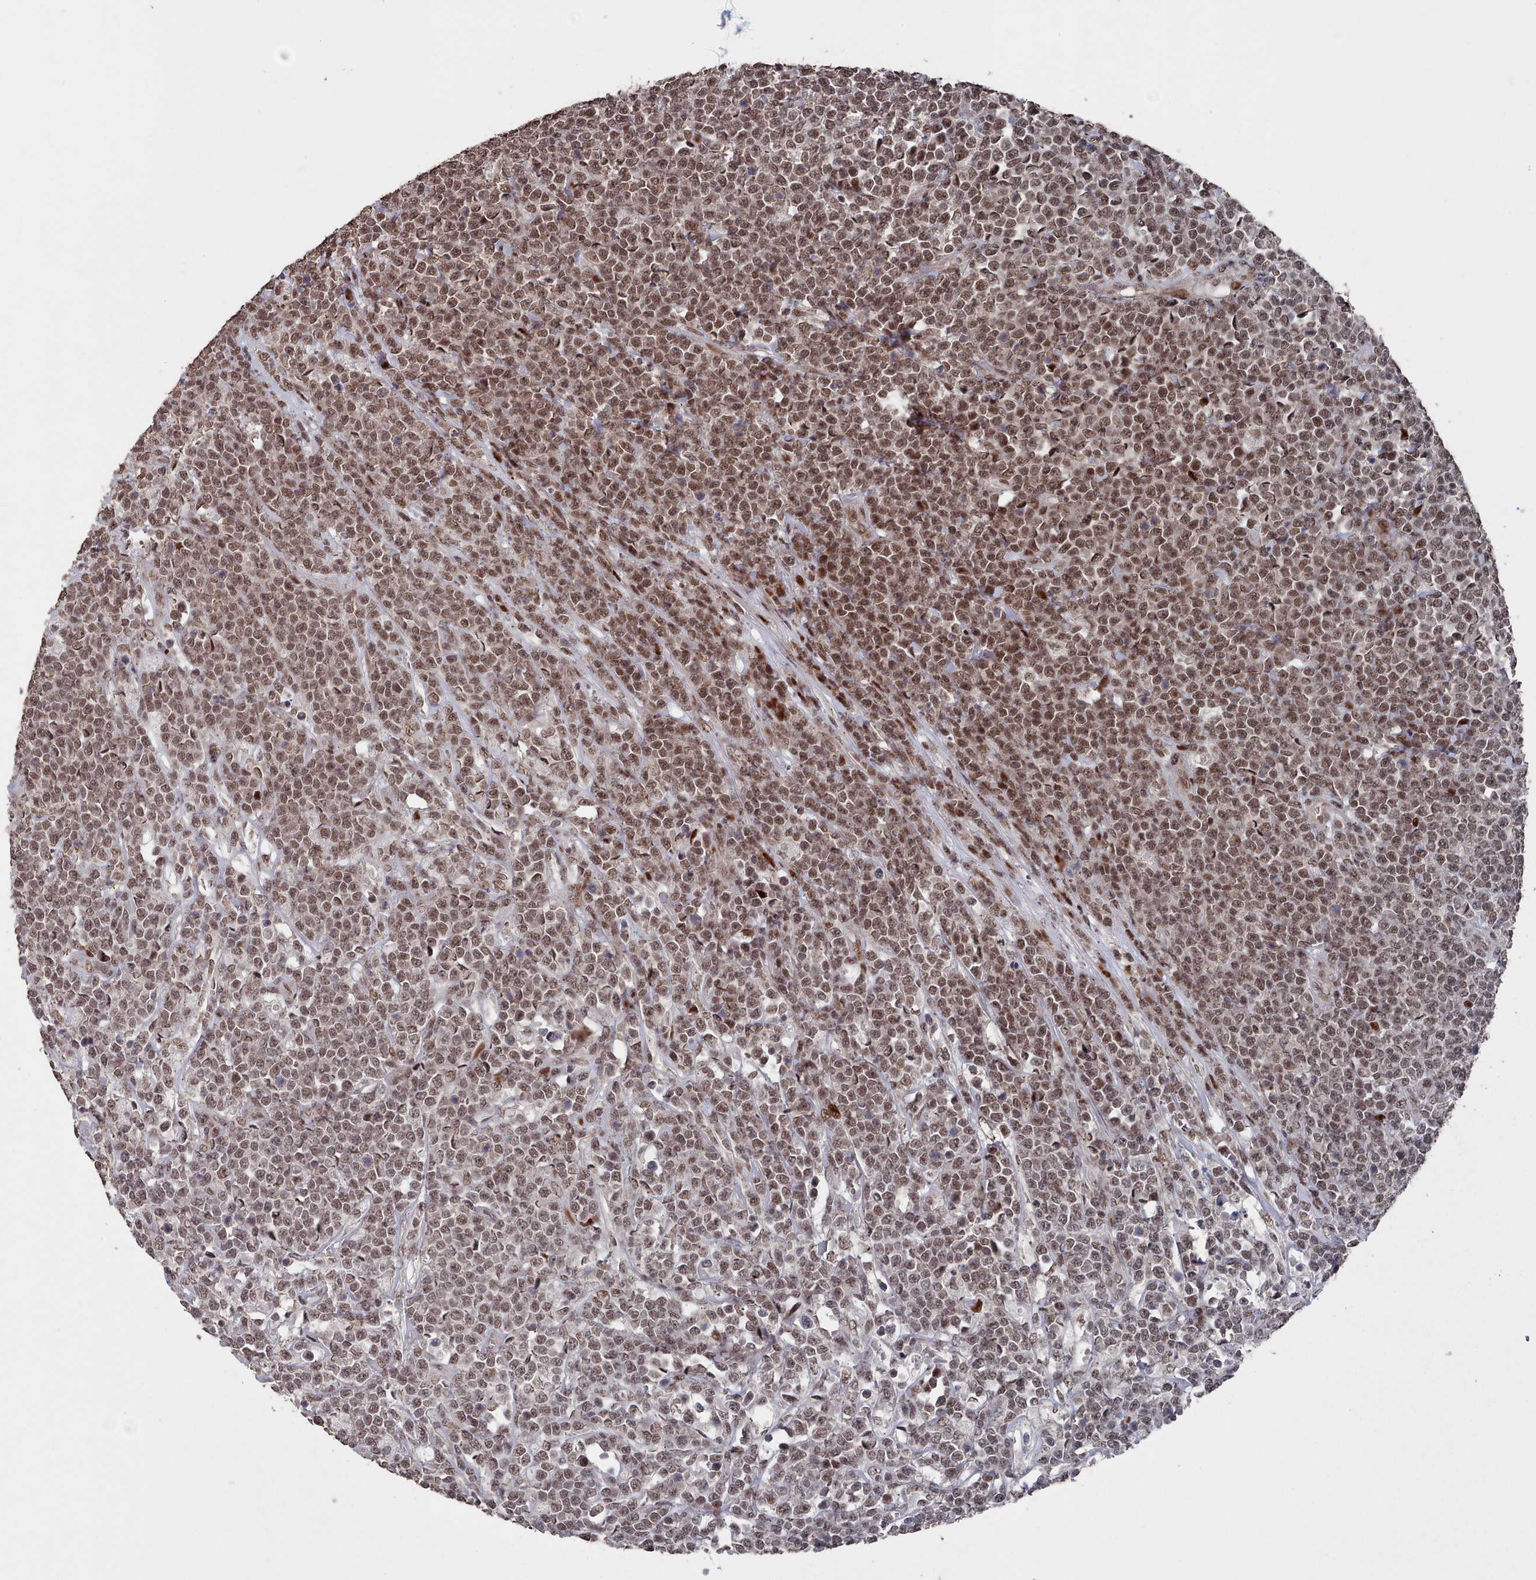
{"staining": {"intensity": "moderate", "quantity": ">75%", "location": "nuclear"}, "tissue": "lymphoma", "cell_type": "Tumor cells", "image_type": "cancer", "snomed": [{"axis": "morphology", "description": "Malignant lymphoma, non-Hodgkin's type, High grade"}, {"axis": "topography", "description": "Small intestine"}], "caption": "Immunohistochemistry (IHC) histopathology image of human high-grade malignant lymphoma, non-Hodgkin's type stained for a protein (brown), which demonstrates medium levels of moderate nuclear positivity in approximately >75% of tumor cells.", "gene": "PNRC2", "patient": {"sex": "male", "age": 8}}